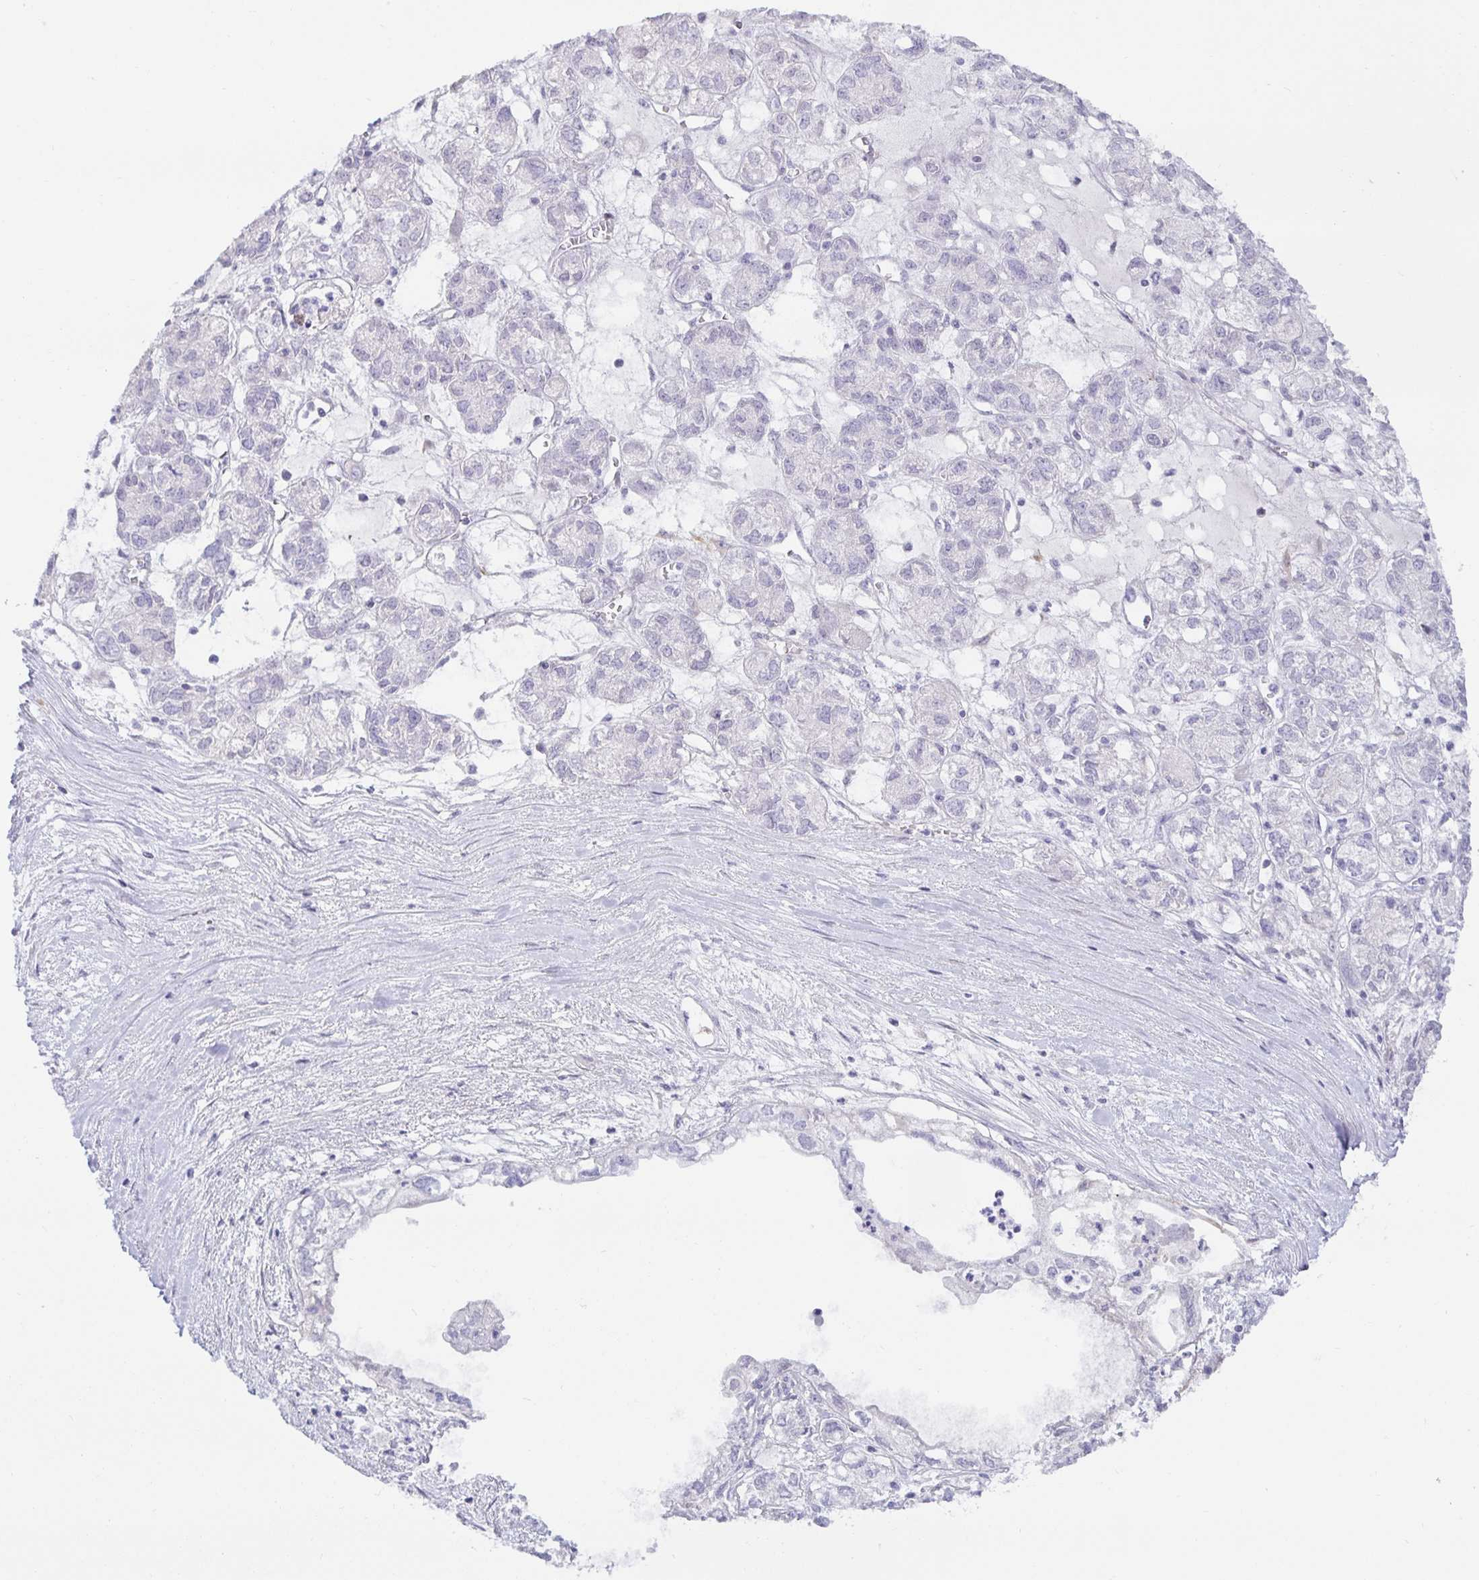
{"staining": {"intensity": "negative", "quantity": "none", "location": "none"}, "tissue": "ovarian cancer", "cell_type": "Tumor cells", "image_type": "cancer", "snomed": [{"axis": "morphology", "description": "Carcinoma, endometroid"}, {"axis": "topography", "description": "Ovary"}], "caption": "Tumor cells are negative for brown protein staining in ovarian cancer (endometroid carcinoma).", "gene": "SPAG4", "patient": {"sex": "female", "age": 64}}